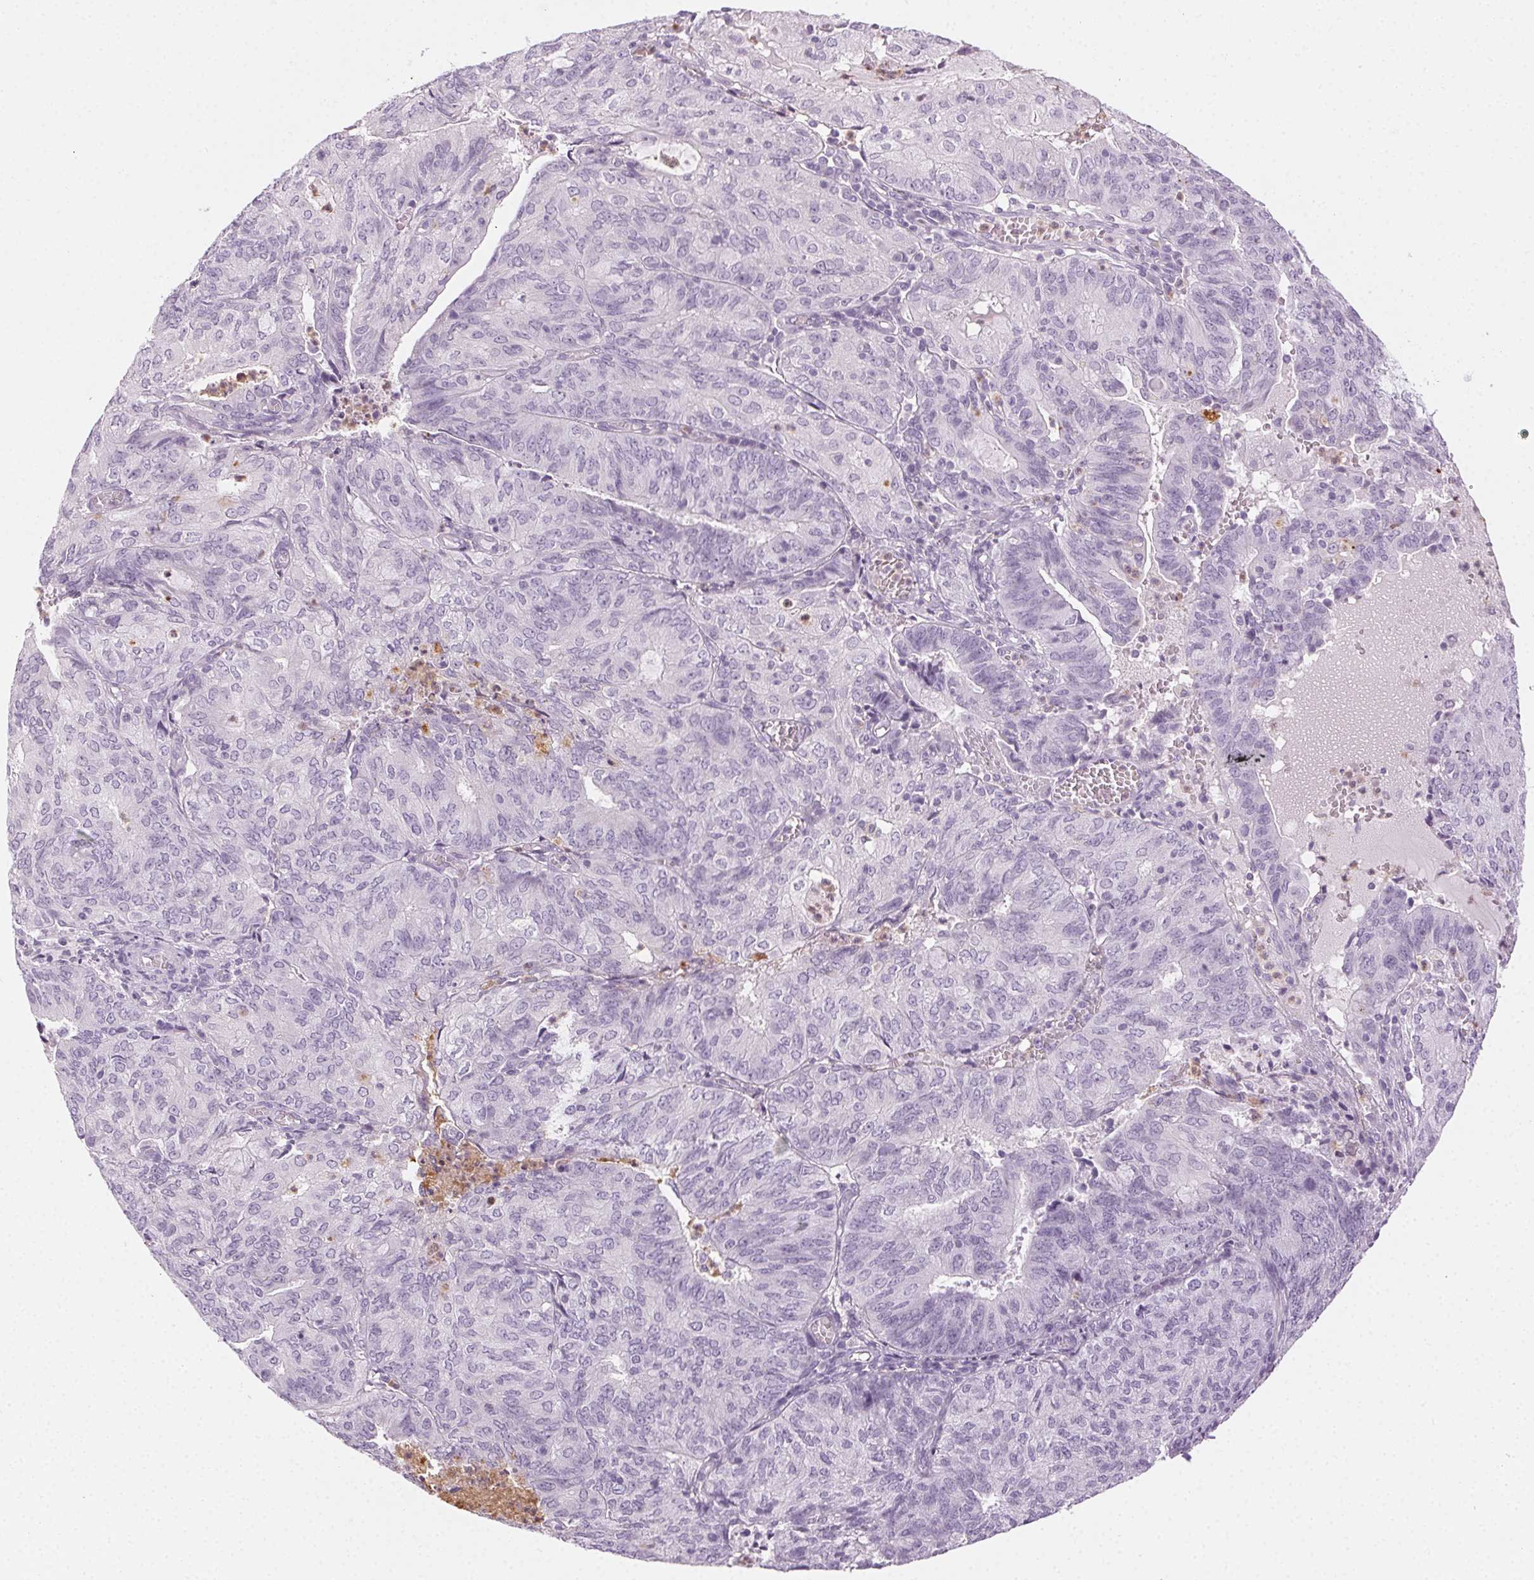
{"staining": {"intensity": "negative", "quantity": "none", "location": "none"}, "tissue": "endometrial cancer", "cell_type": "Tumor cells", "image_type": "cancer", "snomed": [{"axis": "morphology", "description": "Adenocarcinoma, NOS"}, {"axis": "topography", "description": "Endometrium"}], "caption": "The immunohistochemistry image has no significant expression in tumor cells of endometrial cancer (adenocarcinoma) tissue.", "gene": "MPO", "patient": {"sex": "female", "age": 82}}